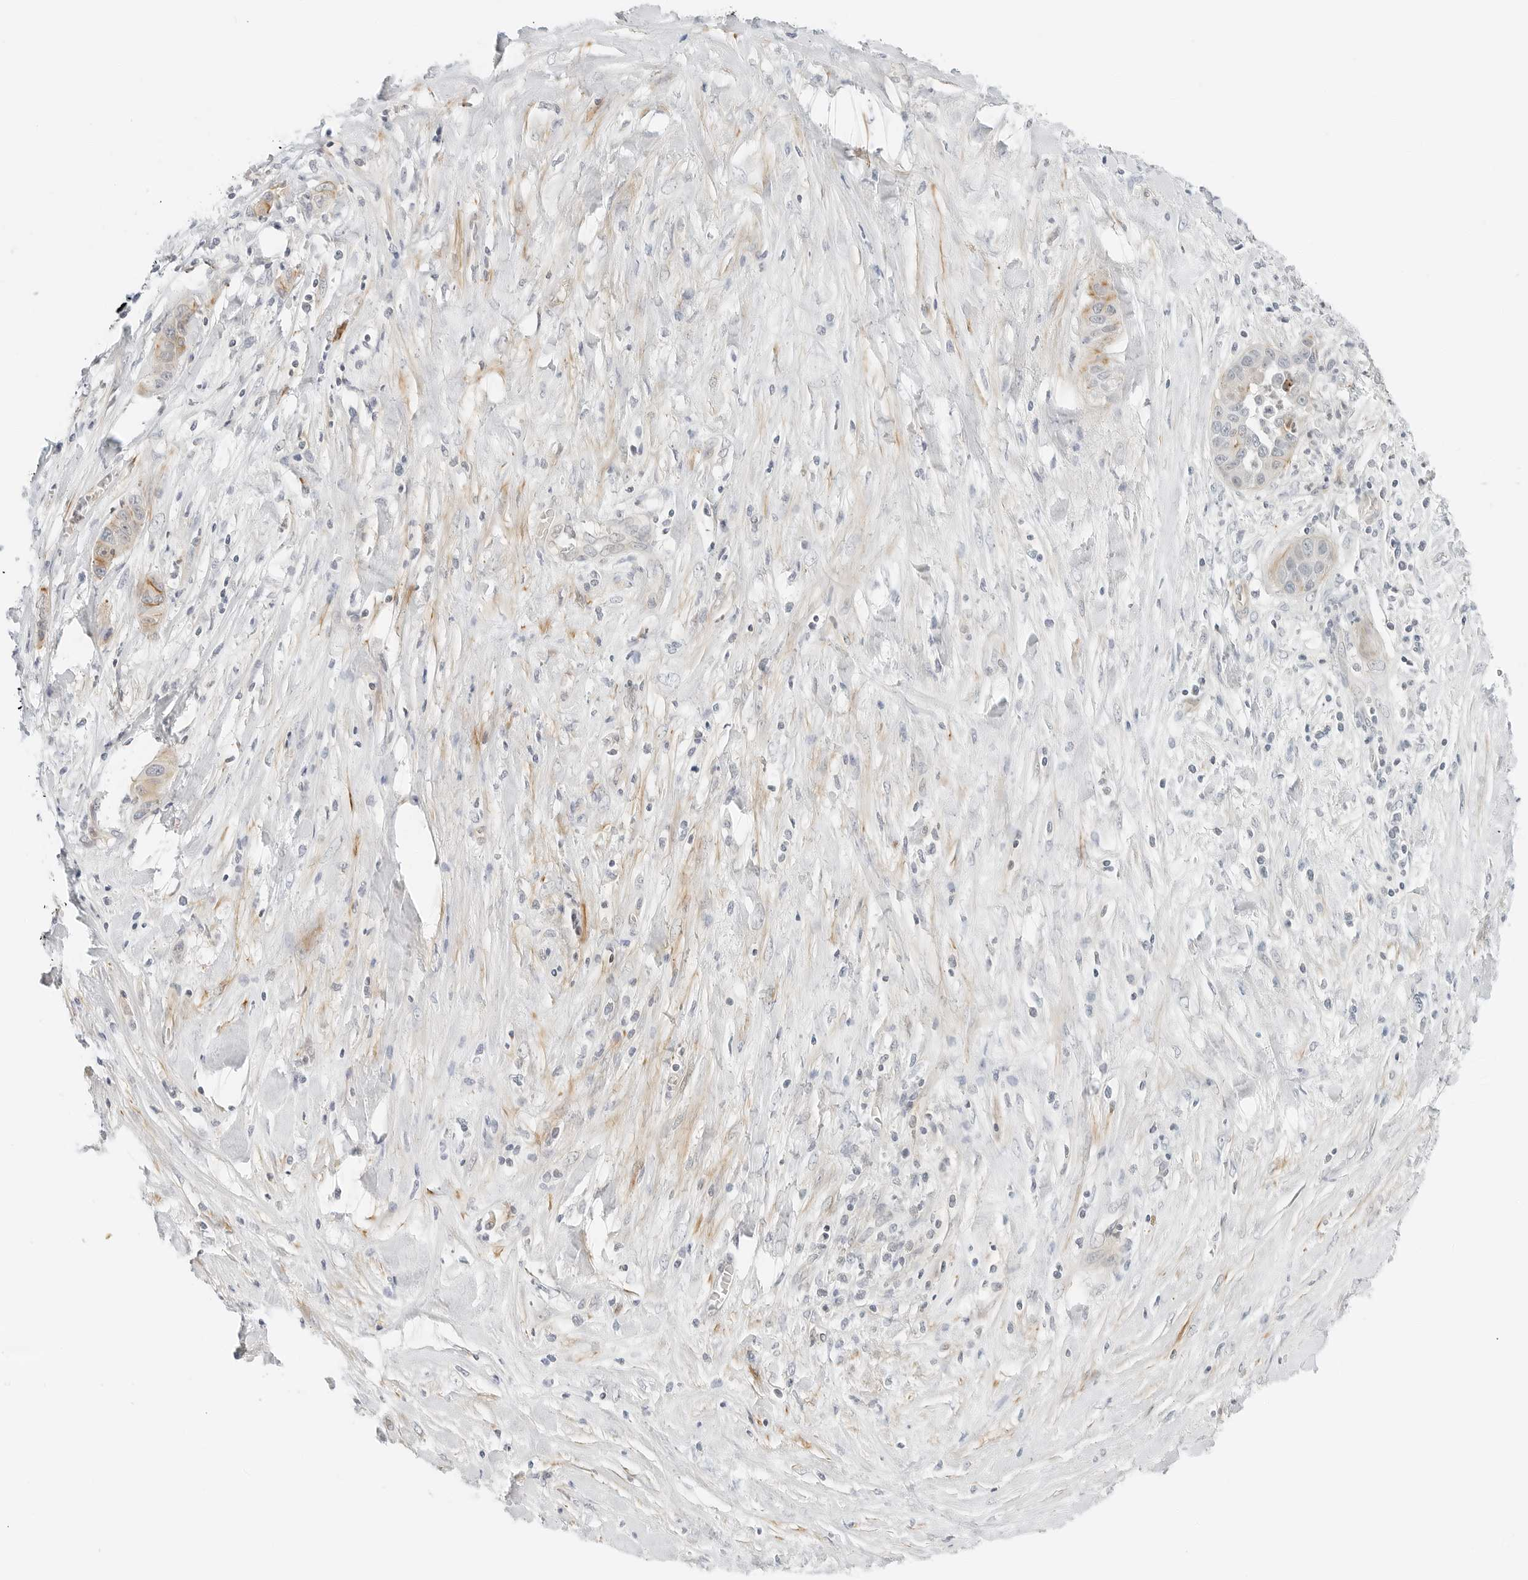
{"staining": {"intensity": "negative", "quantity": "none", "location": "none"}, "tissue": "liver cancer", "cell_type": "Tumor cells", "image_type": "cancer", "snomed": [{"axis": "morphology", "description": "Cholangiocarcinoma"}, {"axis": "topography", "description": "Liver"}], "caption": "Image shows no protein expression in tumor cells of liver cancer tissue.", "gene": "IQCC", "patient": {"sex": "female", "age": 52}}